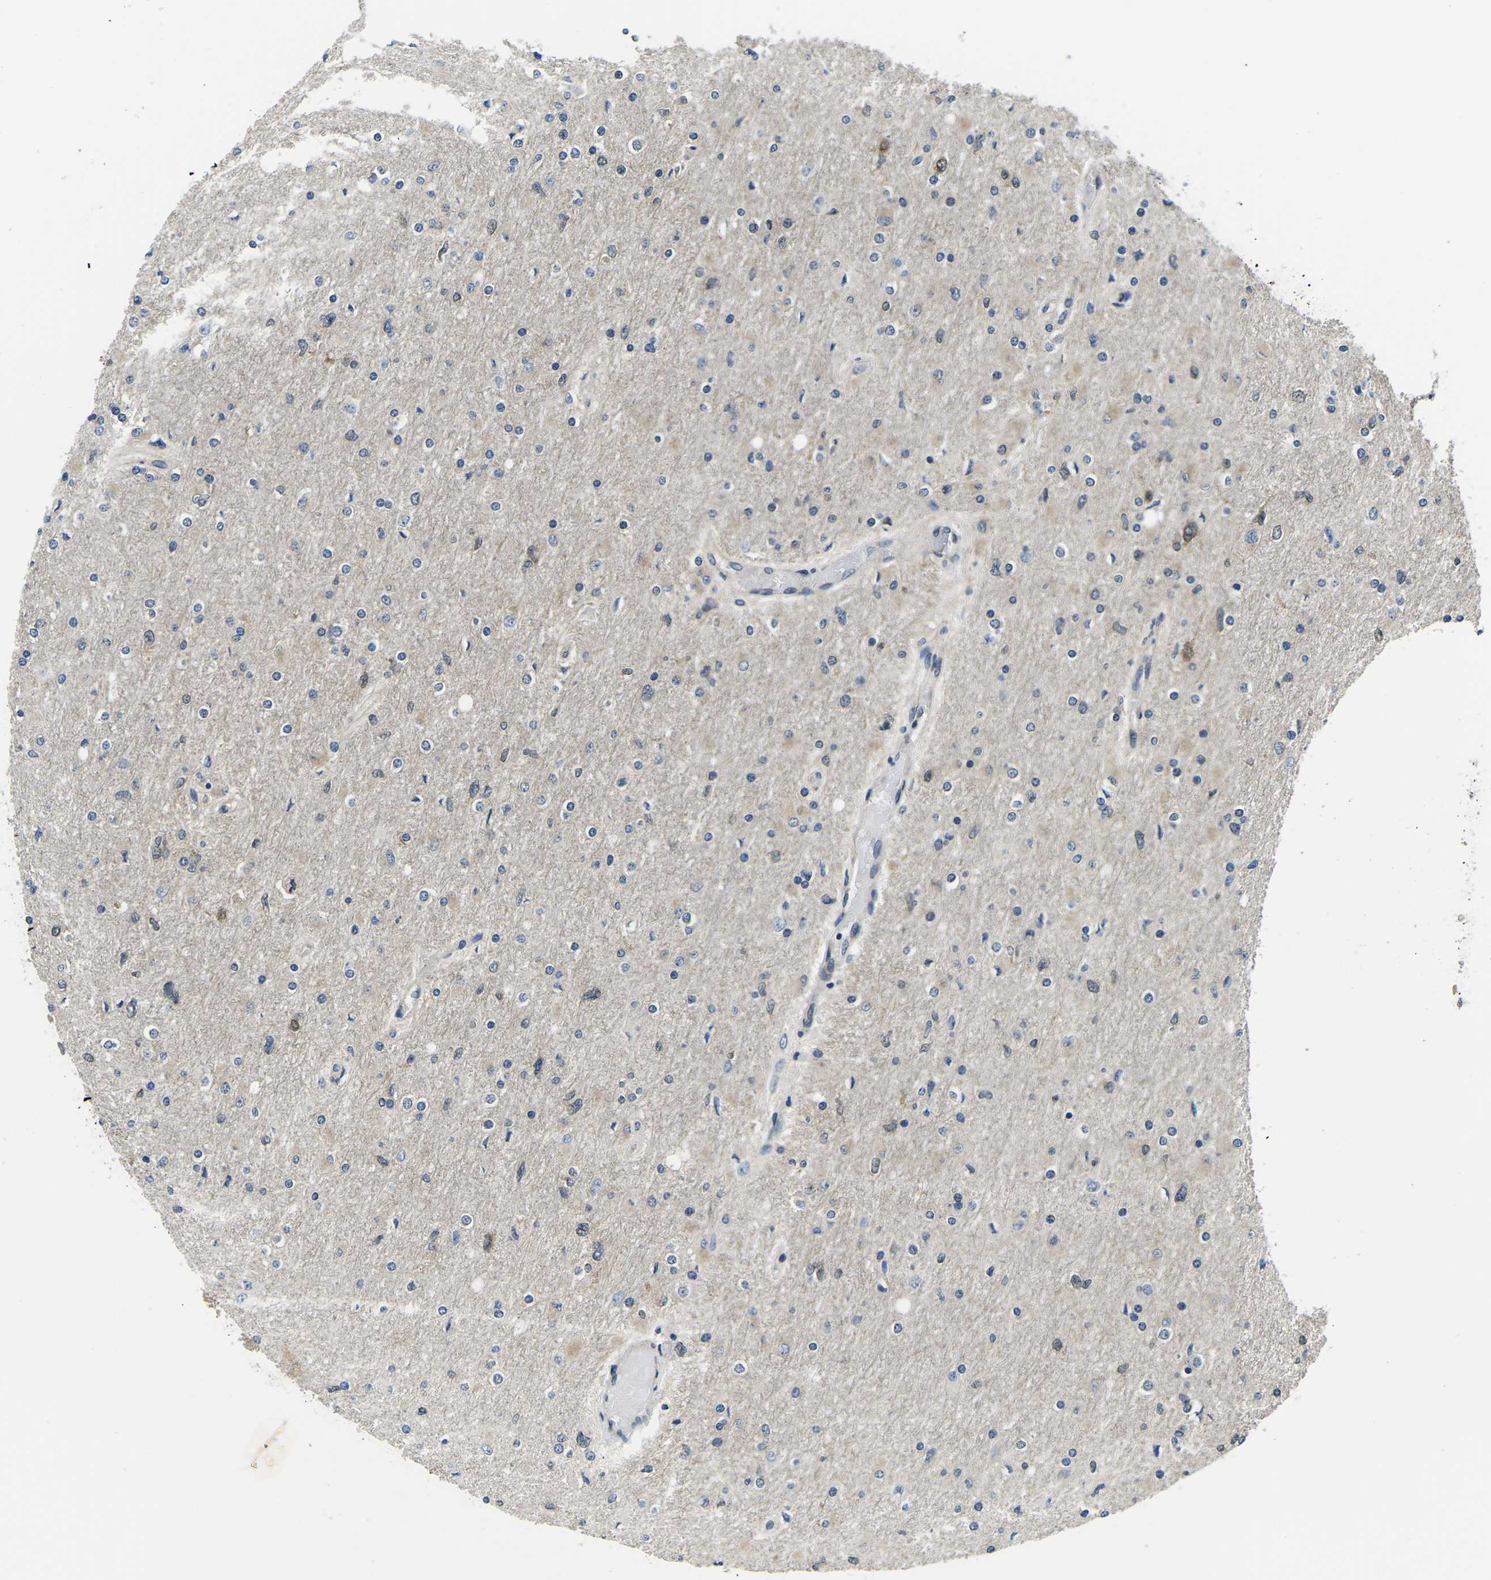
{"staining": {"intensity": "negative", "quantity": "none", "location": "none"}, "tissue": "glioma", "cell_type": "Tumor cells", "image_type": "cancer", "snomed": [{"axis": "morphology", "description": "Glioma, malignant, High grade"}, {"axis": "topography", "description": "Cerebral cortex"}], "caption": "High magnification brightfield microscopy of high-grade glioma (malignant) stained with DAB (brown) and counterstained with hematoxylin (blue): tumor cells show no significant positivity. The staining was performed using DAB (3,3'-diaminobenzidine) to visualize the protein expression in brown, while the nuclei were stained in blue with hematoxylin (Magnification: 20x).", "gene": "GSK3B", "patient": {"sex": "female", "age": 36}}